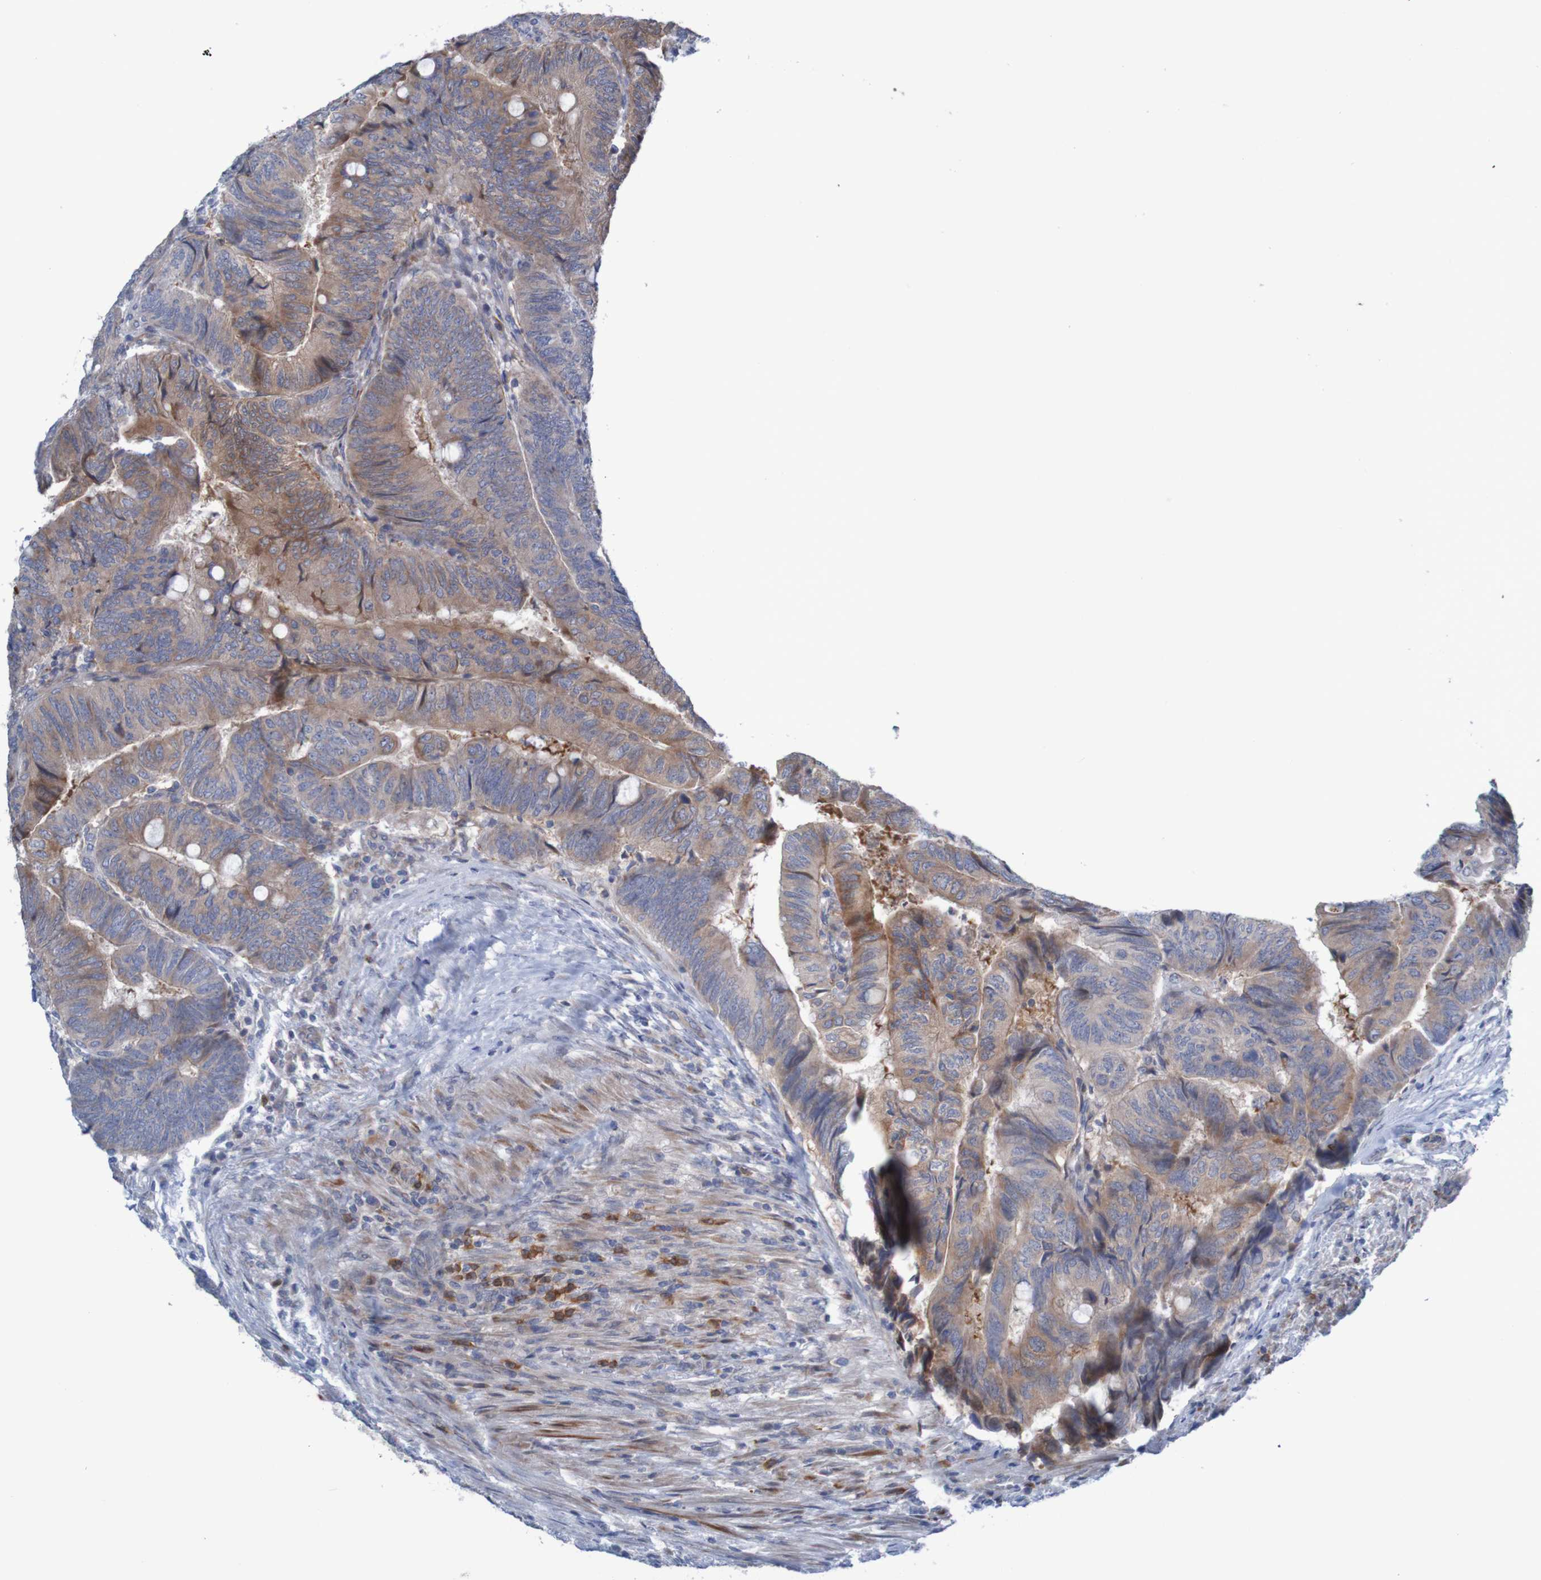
{"staining": {"intensity": "moderate", "quantity": "25%-75%", "location": "cytoplasmic/membranous"}, "tissue": "colorectal cancer", "cell_type": "Tumor cells", "image_type": "cancer", "snomed": [{"axis": "morphology", "description": "Normal tissue, NOS"}, {"axis": "morphology", "description": "Adenocarcinoma, NOS"}, {"axis": "topography", "description": "Rectum"}, {"axis": "topography", "description": "Peripheral nerve tissue"}], "caption": "Immunohistochemistry (IHC) staining of colorectal adenocarcinoma, which exhibits medium levels of moderate cytoplasmic/membranous positivity in approximately 25%-75% of tumor cells indicating moderate cytoplasmic/membranous protein positivity. The staining was performed using DAB (brown) for protein detection and nuclei were counterstained in hematoxylin (blue).", "gene": "ANGPT4", "patient": {"sex": "male", "age": 92}}